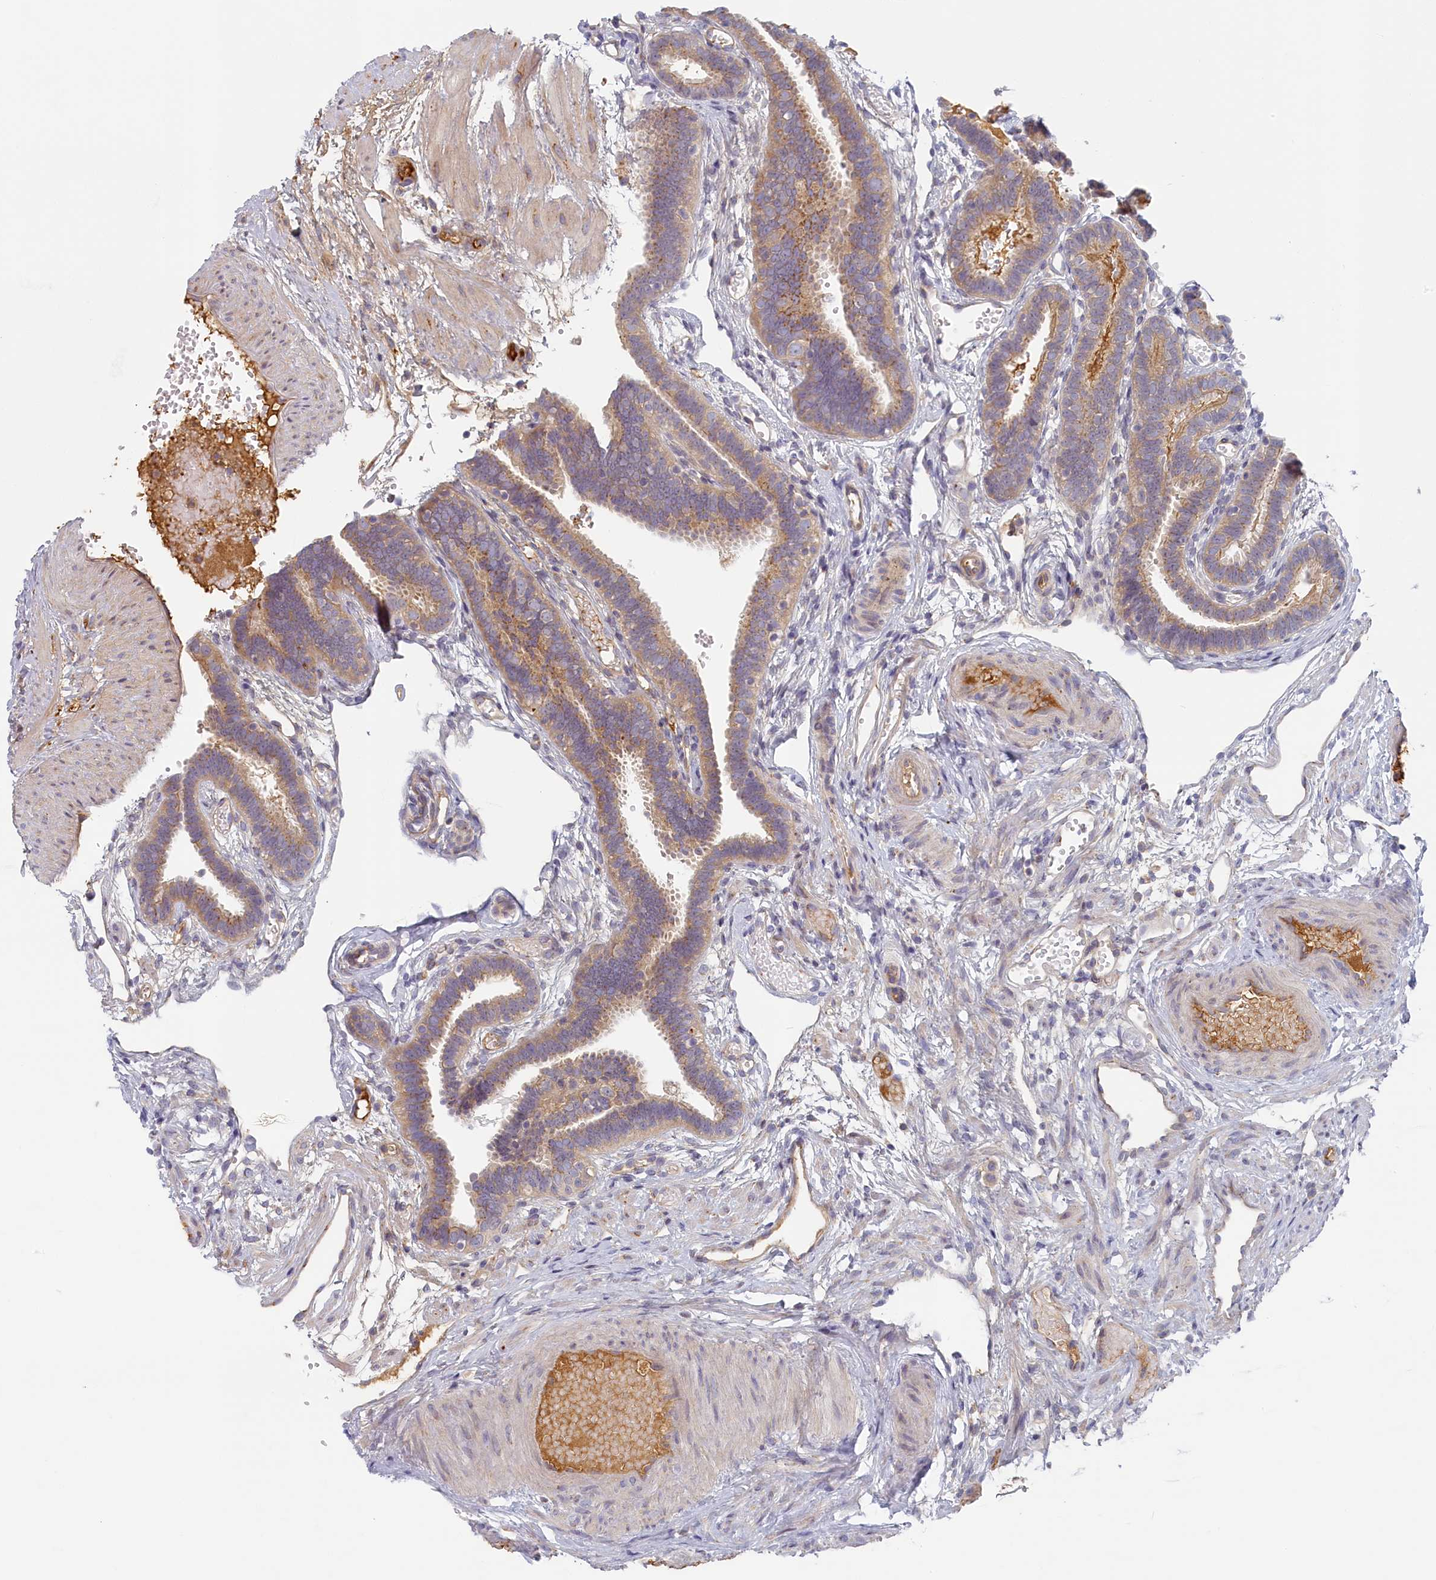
{"staining": {"intensity": "weak", "quantity": "25%-75%", "location": "cytoplasmic/membranous"}, "tissue": "fallopian tube", "cell_type": "Glandular cells", "image_type": "normal", "snomed": [{"axis": "morphology", "description": "Normal tissue, NOS"}, {"axis": "topography", "description": "Fallopian tube"}], "caption": "Fallopian tube stained with DAB (3,3'-diaminobenzidine) IHC displays low levels of weak cytoplasmic/membranous expression in approximately 25%-75% of glandular cells. (DAB (3,3'-diaminobenzidine) IHC, brown staining for protein, blue staining for nuclei).", "gene": "STX16", "patient": {"sex": "female", "age": 37}}